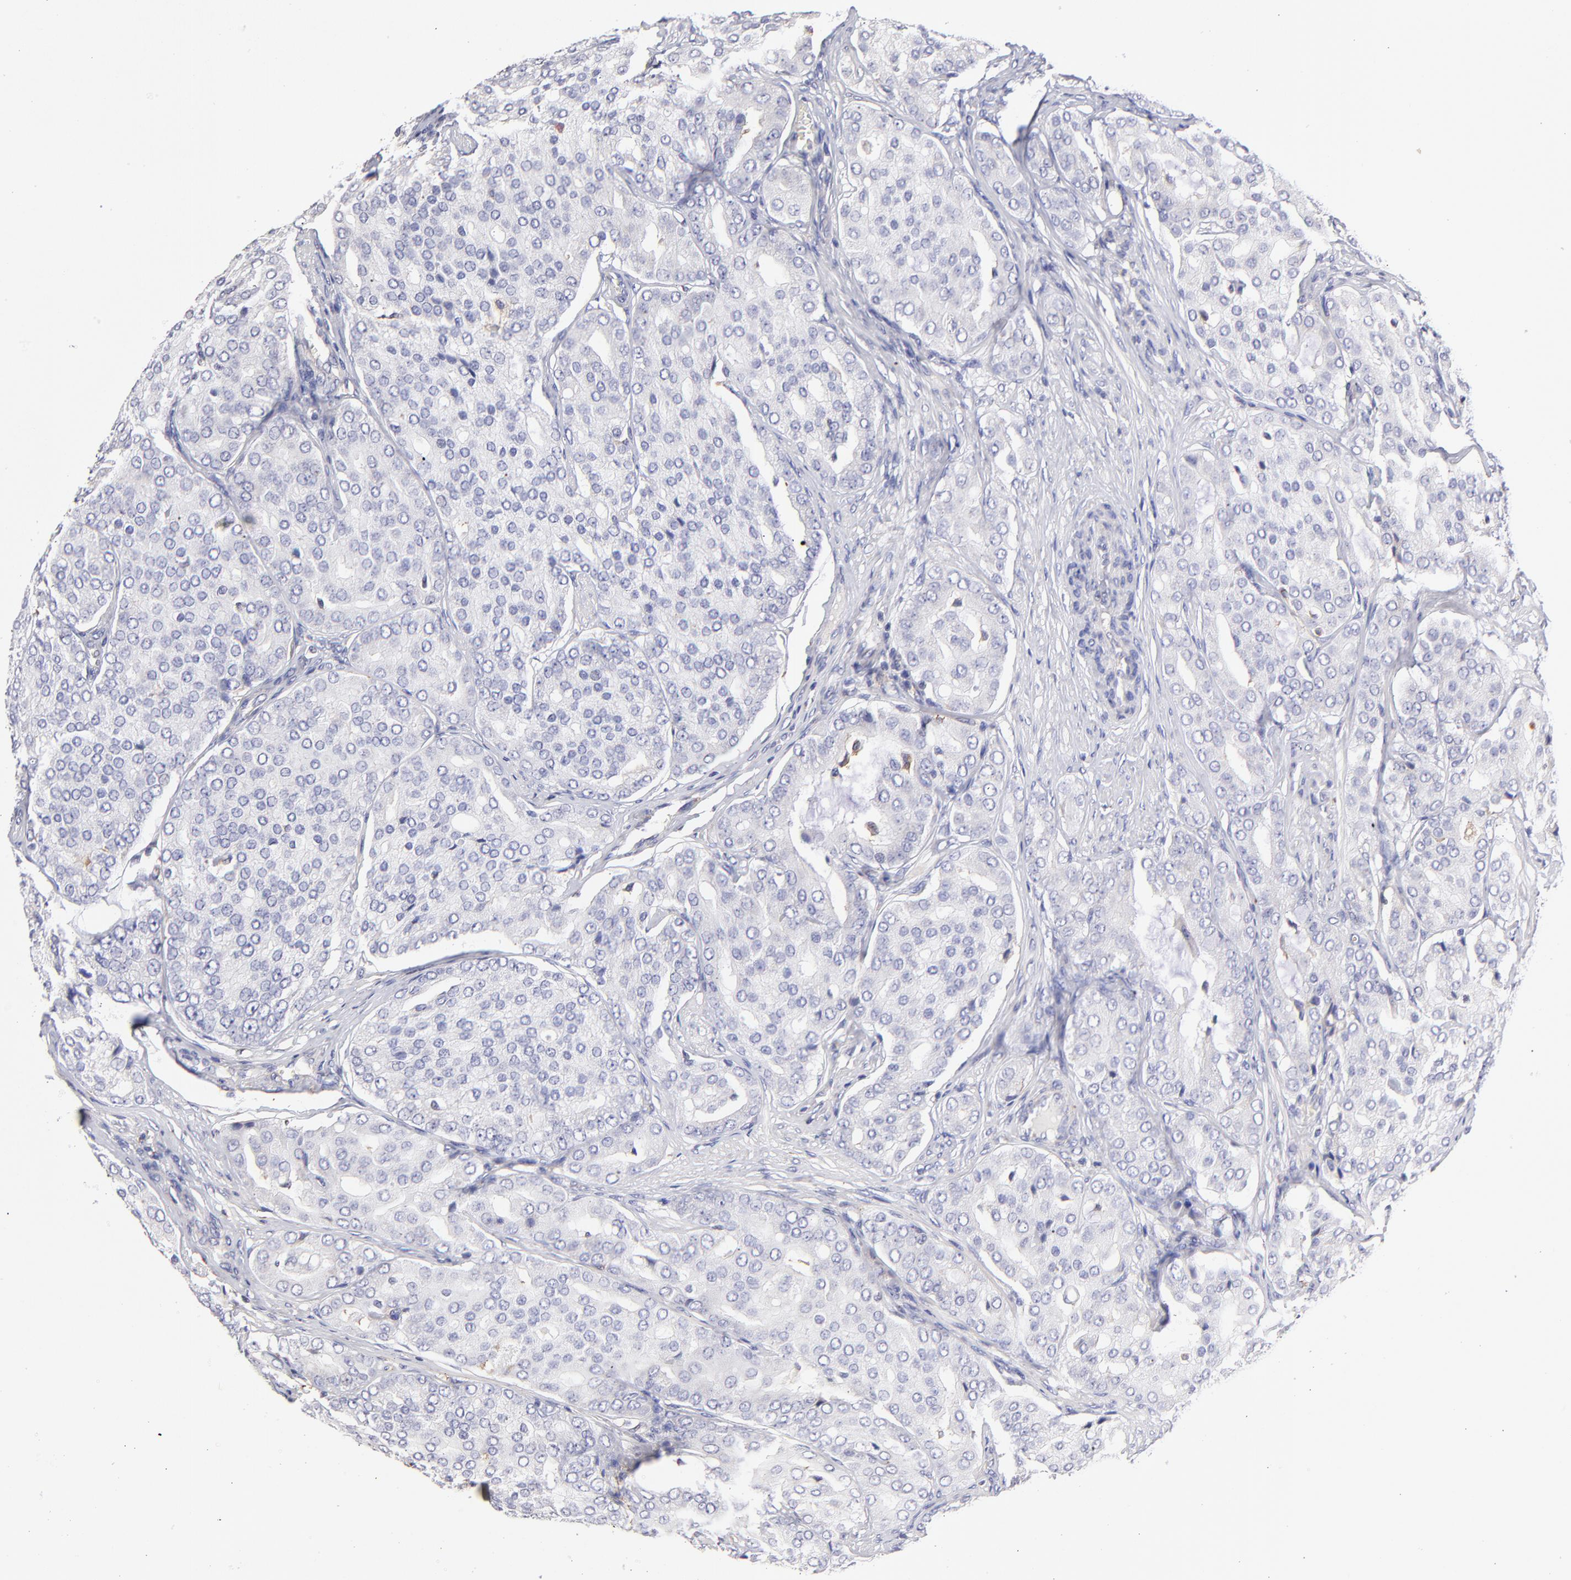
{"staining": {"intensity": "negative", "quantity": "none", "location": "none"}, "tissue": "prostate cancer", "cell_type": "Tumor cells", "image_type": "cancer", "snomed": [{"axis": "morphology", "description": "Adenocarcinoma, High grade"}, {"axis": "topography", "description": "Prostate"}], "caption": "An immunohistochemistry (IHC) photomicrograph of prostate cancer is shown. There is no staining in tumor cells of prostate cancer.", "gene": "GCSAM", "patient": {"sex": "male", "age": 64}}